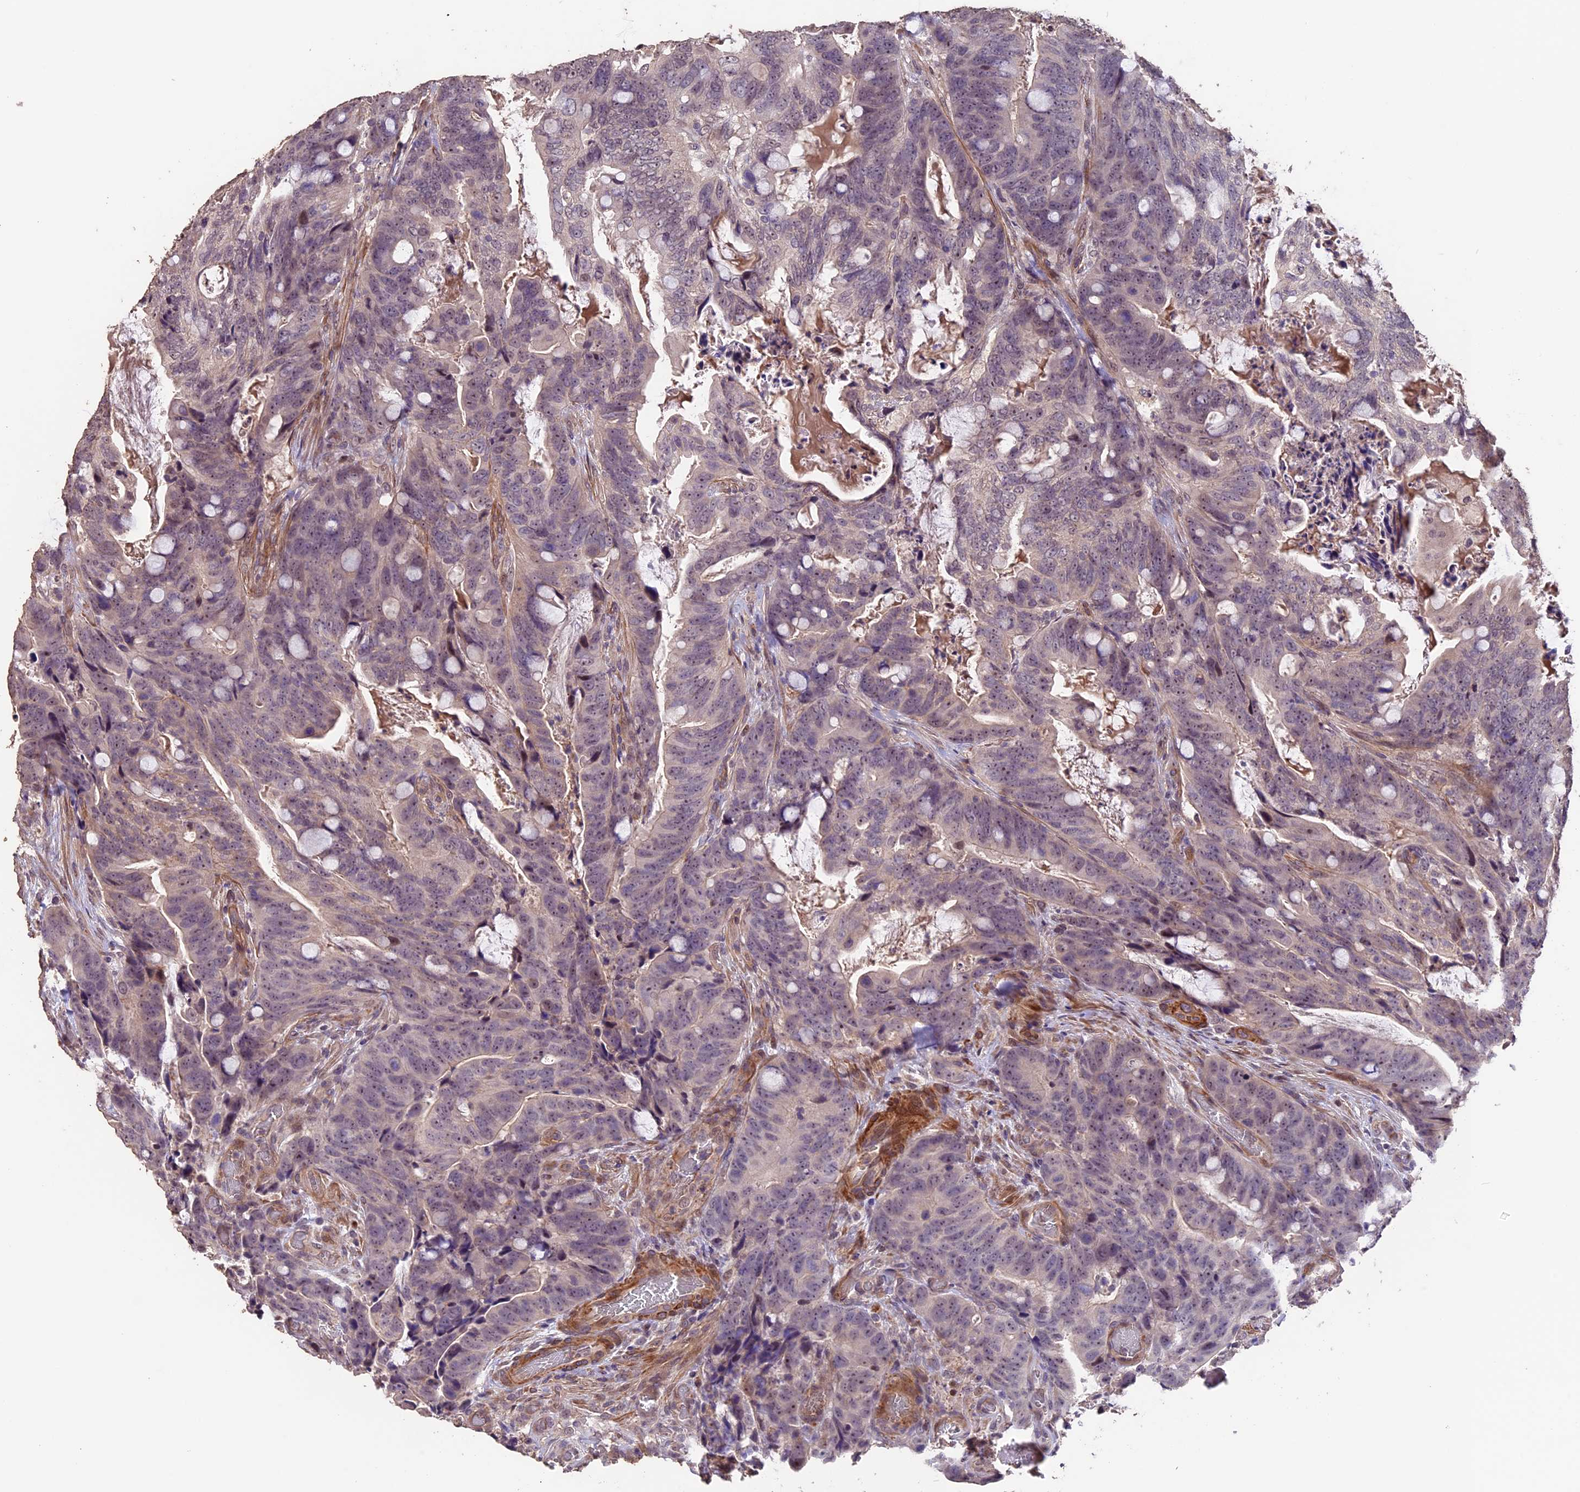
{"staining": {"intensity": "negative", "quantity": "none", "location": "none"}, "tissue": "colorectal cancer", "cell_type": "Tumor cells", "image_type": "cancer", "snomed": [{"axis": "morphology", "description": "Adenocarcinoma, NOS"}, {"axis": "topography", "description": "Colon"}], "caption": "Immunohistochemistry (IHC) photomicrograph of colorectal cancer (adenocarcinoma) stained for a protein (brown), which shows no positivity in tumor cells.", "gene": "GNB5", "patient": {"sex": "female", "age": 82}}